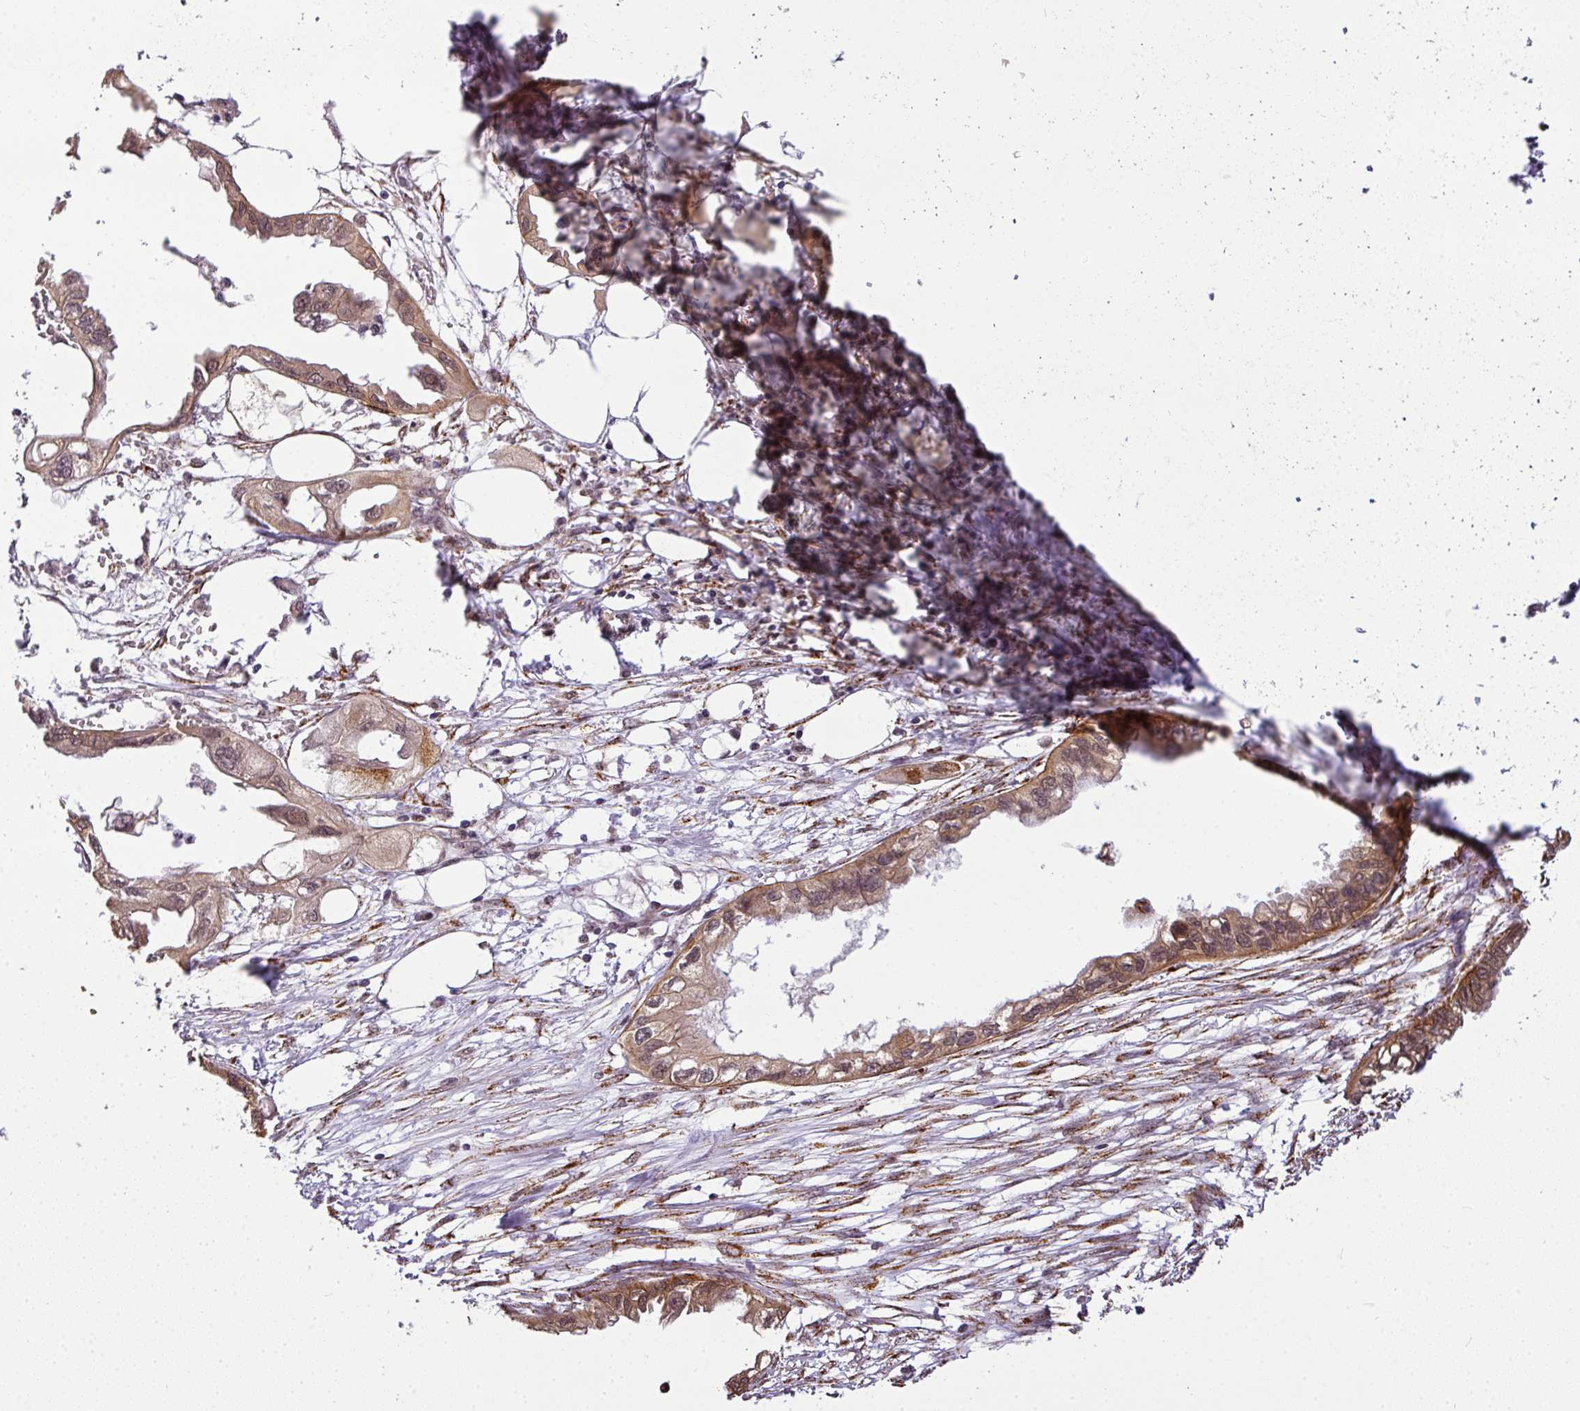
{"staining": {"intensity": "moderate", "quantity": ">75%", "location": "cytoplasmic/membranous,nuclear"}, "tissue": "endometrial cancer", "cell_type": "Tumor cells", "image_type": "cancer", "snomed": [{"axis": "morphology", "description": "Adenocarcinoma, NOS"}, {"axis": "morphology", "description": "Adenocarcinoma, metastatic, NOS"}, {"axis": "topography", "description": "Adipose tissue"}, {"axis": "topography", "description": "Endometrium"}], "caption": "The immunohistochemical stain highlights moderate cytoplasmic/membranous and nuclear staining in tumor cells of endometrial cancer (adenocarcinoma) tissue.", "gene": "C1orf226", "patient": {"sex": "female", "age": 67}}